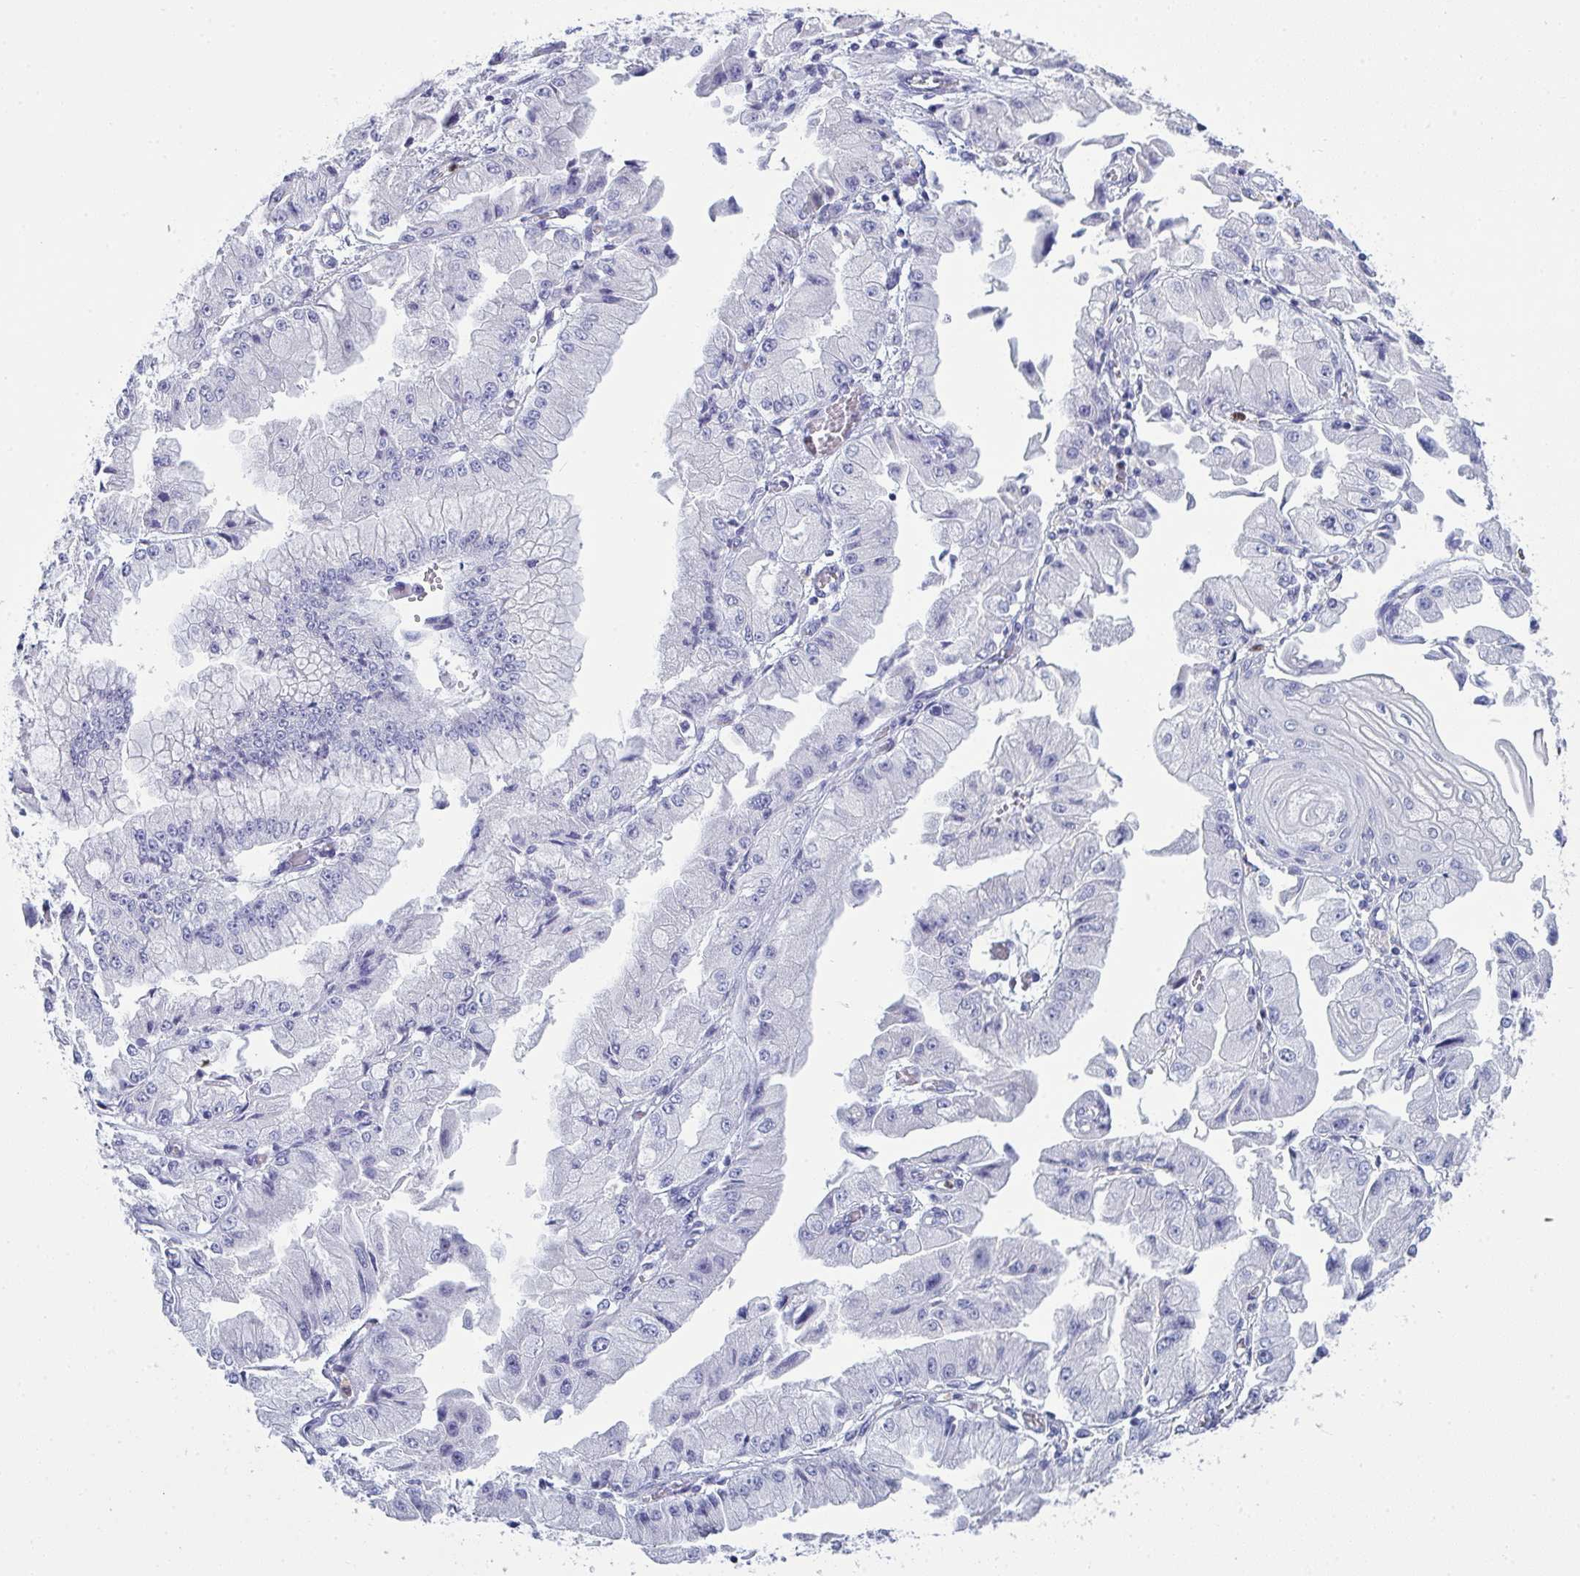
{"staining": {"intensity": "negative", "quantity": "none", "location": "none"}, "tissue": "stomach cancer", "cell_type": "Tumor cells", "image_type": "cancer", "snomed": [{"axis": "morphology", "description": "Adenocarcinoma, NOS"}, {"axis": "topography", "description": "Stomach, upper"}], "caption": "The micrograph reveals no significant positivity in tumor cells of stomach adenocarcinoma.", "gene": "SERPINB10", "patient": {"sex": "female", "age": 74}}